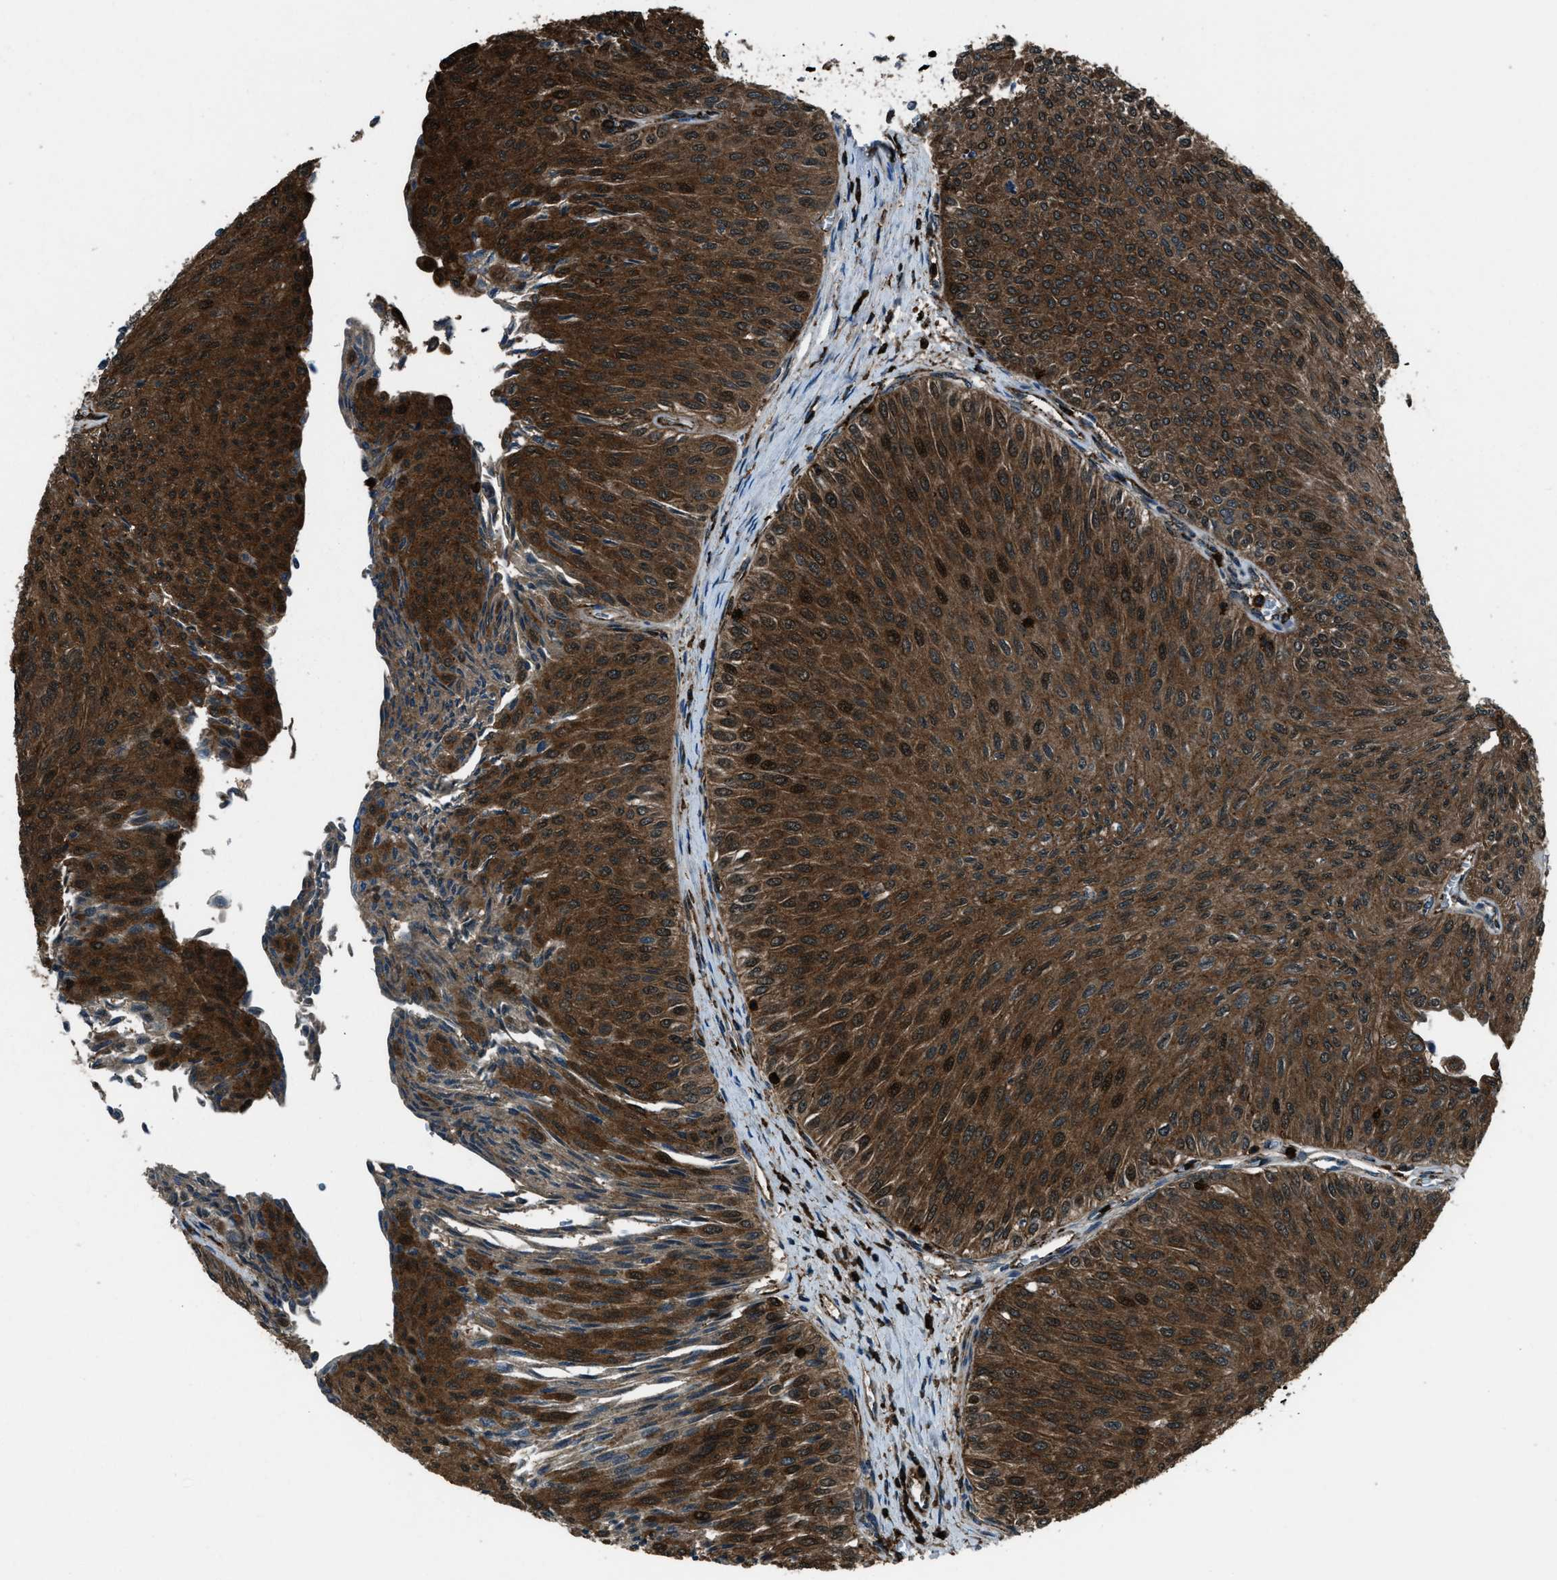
{"staining": {"intensity": "strong", "quantity": ">75%", "location": "cytoplasmic/membranous,nuclear"}, "tissue": "urothelial cancer", "cell_type": "Tumor cells", "image_type": "cancer", "snomed": [{"axis": "morphology", "description": "Urothelial carcinoma, Low grade"}, {"axis": "topography", "description": "Urinary bladder"}], "caption": "Immunohistochemical staining of human urothelial cancer reveals high levels of strong cytoplasmic/membranous and nuclear protein positivity in about >75% of tumor cells.", "gene": "SNX30", "patient": {"sex": "male", "age": 78}}